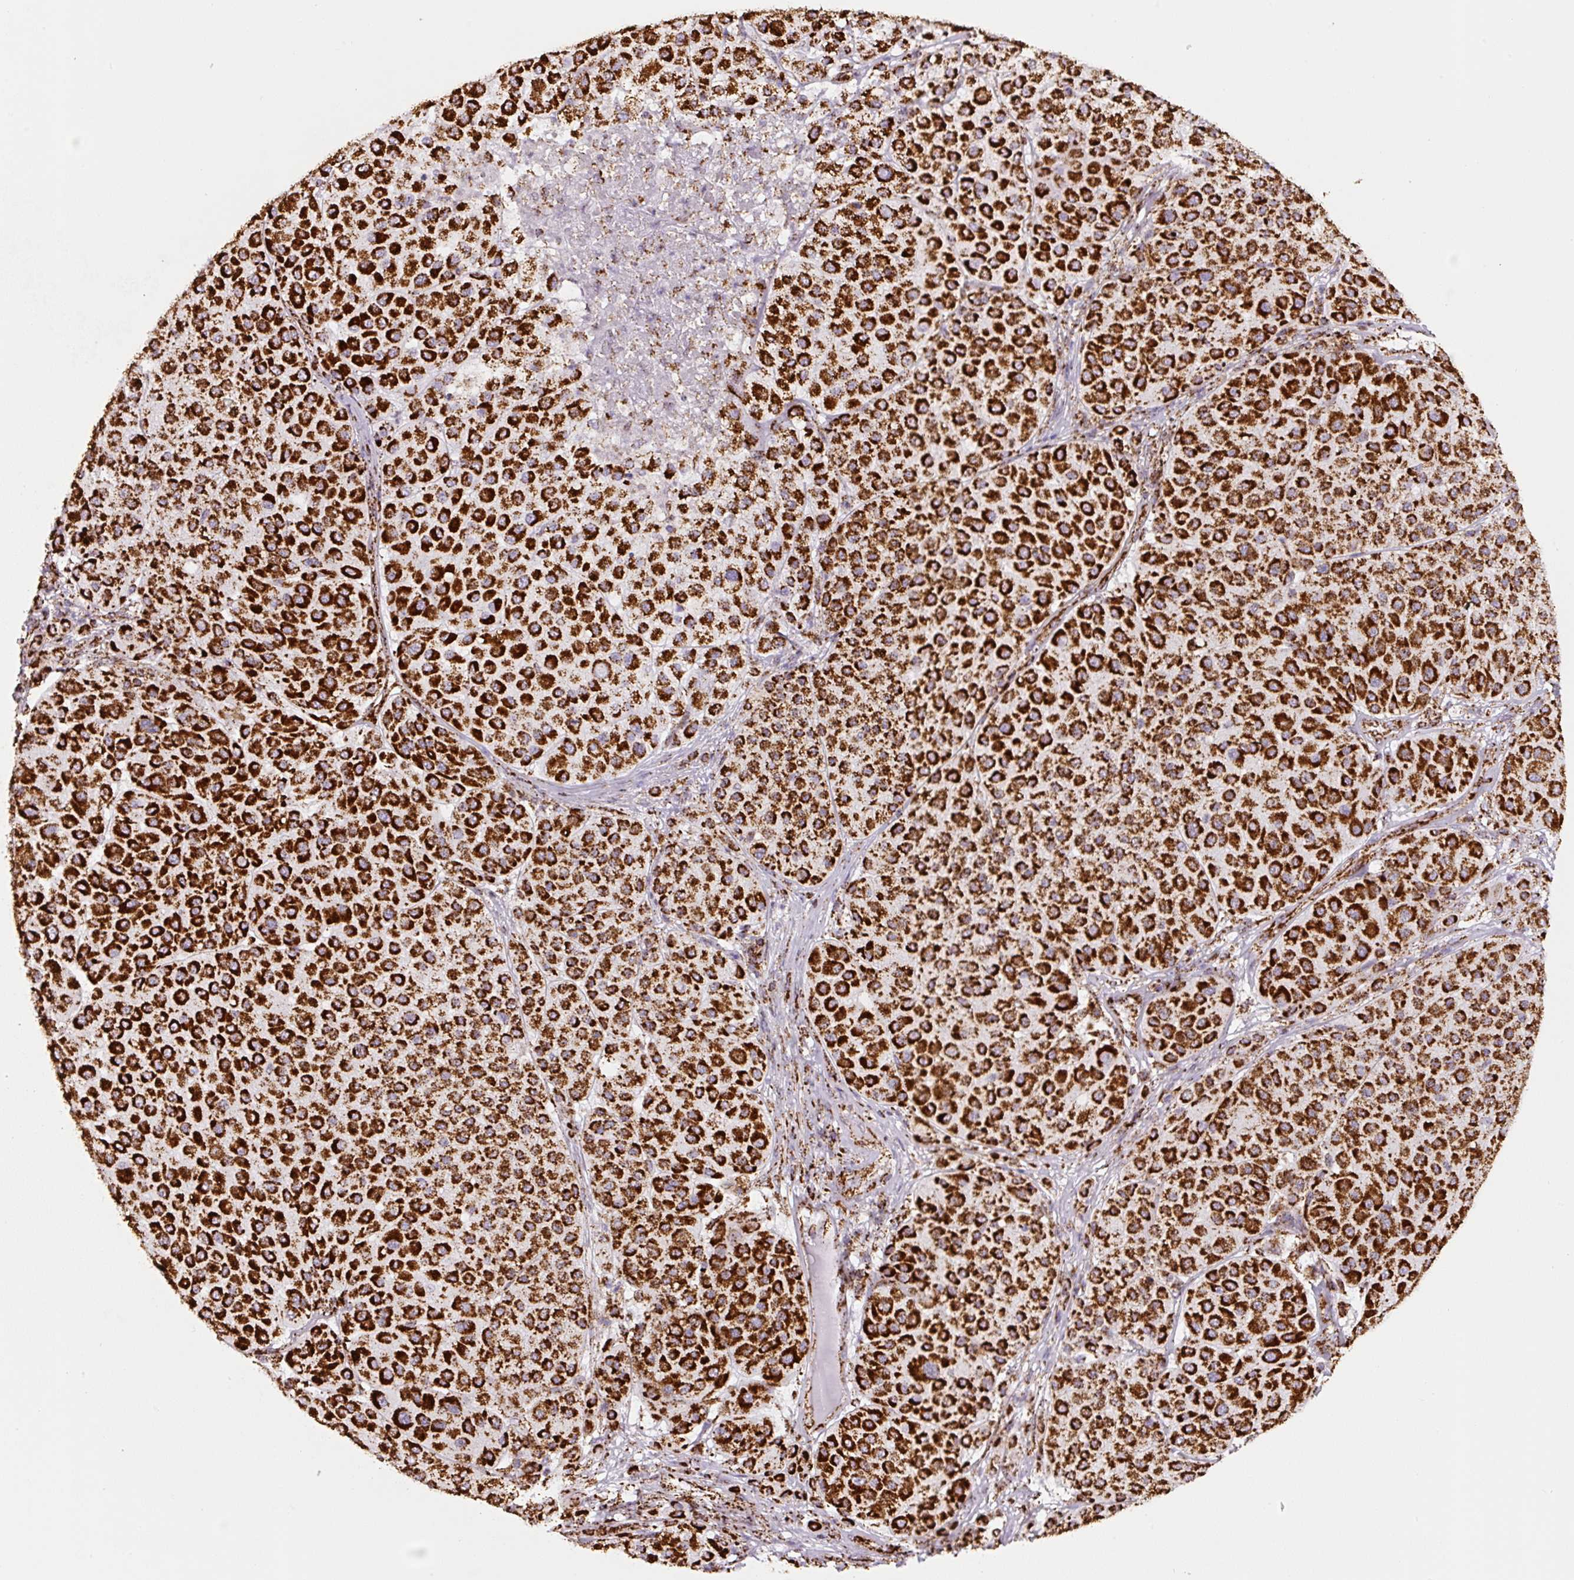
{"staining": {"intensity": "strong", "quantity": ">75%", "location": "cytoplasmic/membranous"}, "tissue": "melanoma", "cell_type": "Tumor cells", "image_type": "cancer", "snomed": [{"axis": "morphology", "description": "Malignant melanoma, Metastatic site"}, {"axis": "topography", "description": "Smooth muscle"}], "caption": "Approximately >75% of tumor cells in human malignant melanoma (metastatic site) display strong cytoplasmic/membranous protein positivity as visualized by brown immunohistochemical staining.", "gene": "ATP5F1A", "patient": {"sex": "male", "age": 41}}